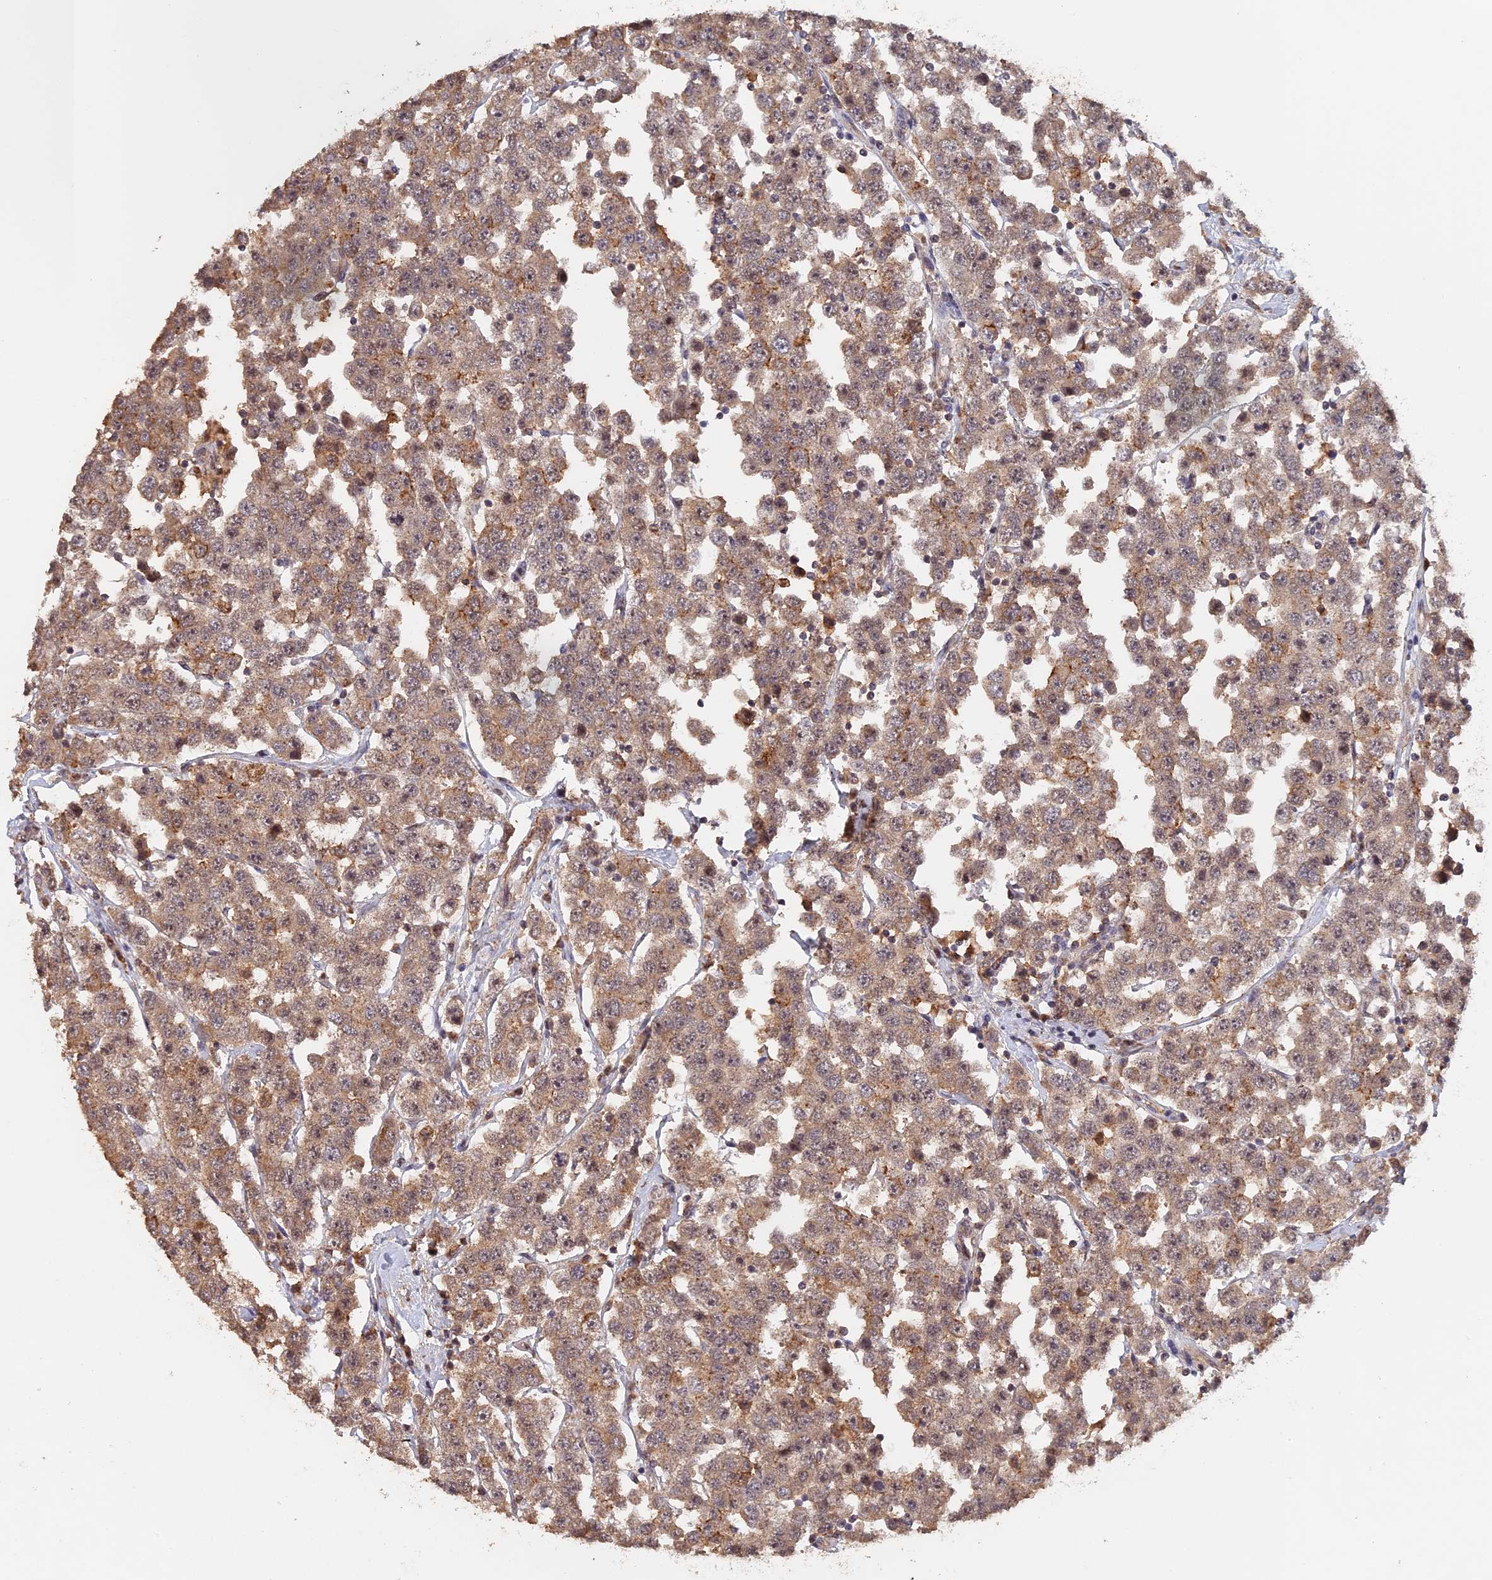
{"staining": {"intensity": "moderate", "quantity": ">75%", "location": "nuclear"}, "tissue": "testis cancer", "cell_type": "Tumor cells", "image_type": "cancer", "snomed": [{"axis": "morphology", "description": "Seminoma, NOS"}, {"axis": "topography", "description": "Testis"}], "caption": "Tumor cells exhibit medium levels of moderate nuclear staining in approximately >75% of cells in human testis cancer (seminoma).", "gene": "MYBL2", "patient": {"sex": "male", "age": 28}}